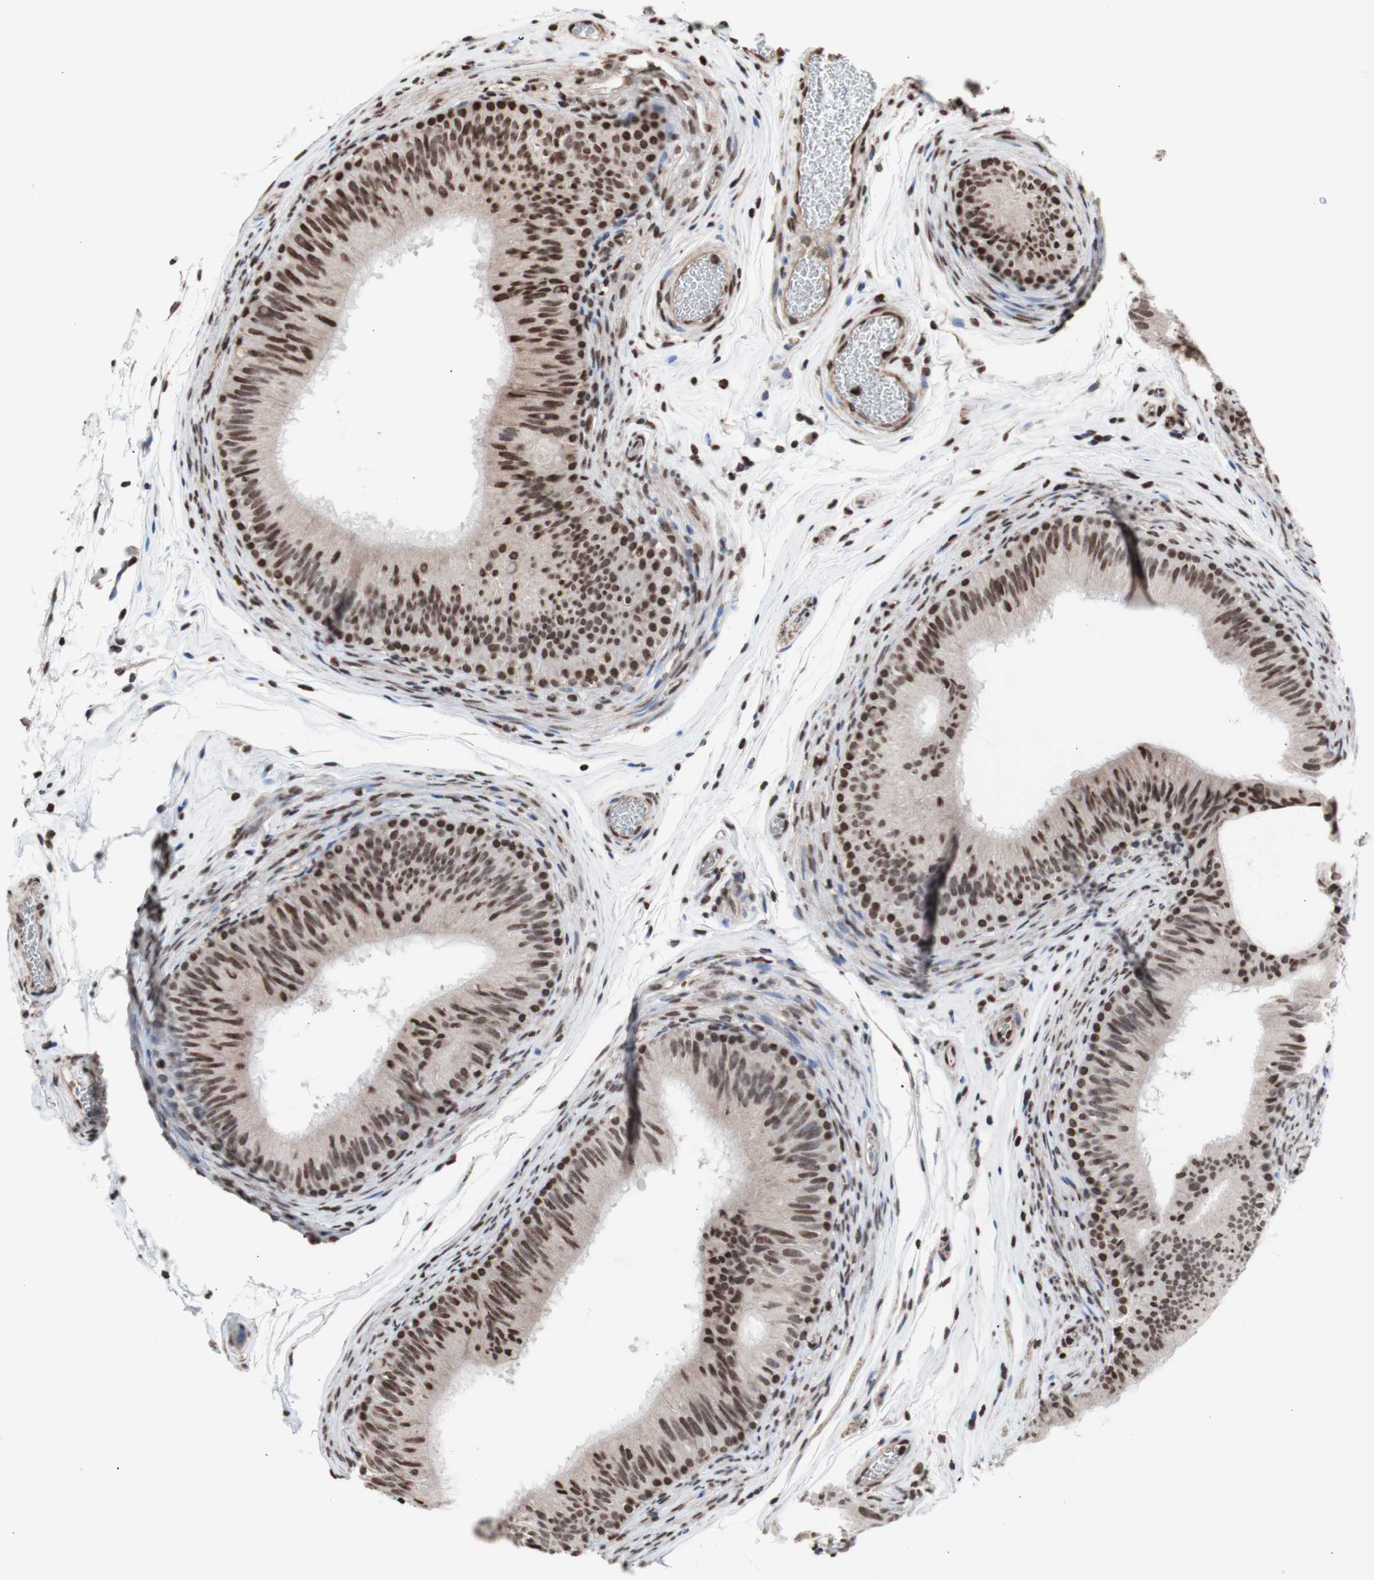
{"staining": {"intensity": "strong", "quantity": ">75%", "location": "nuclear"}, "tissue": "epididymis", "cell_type": "Glandular cells", "image_type": "normal", "snomed": [{"axis": "morphology", "description": "Normal tissue, NOS"}, {"axis": "topography", "description": "Epididymis"}], "caption": "This histopathology image demonstrates benign epididymis stained with IHC to label a protein in brown. The nuclear of glandular cells show strong positivity for the protein. Nuclei are counter-stained blue.", "gene": "SNAI2", "patient": {"sex": "male", "age": 36}}